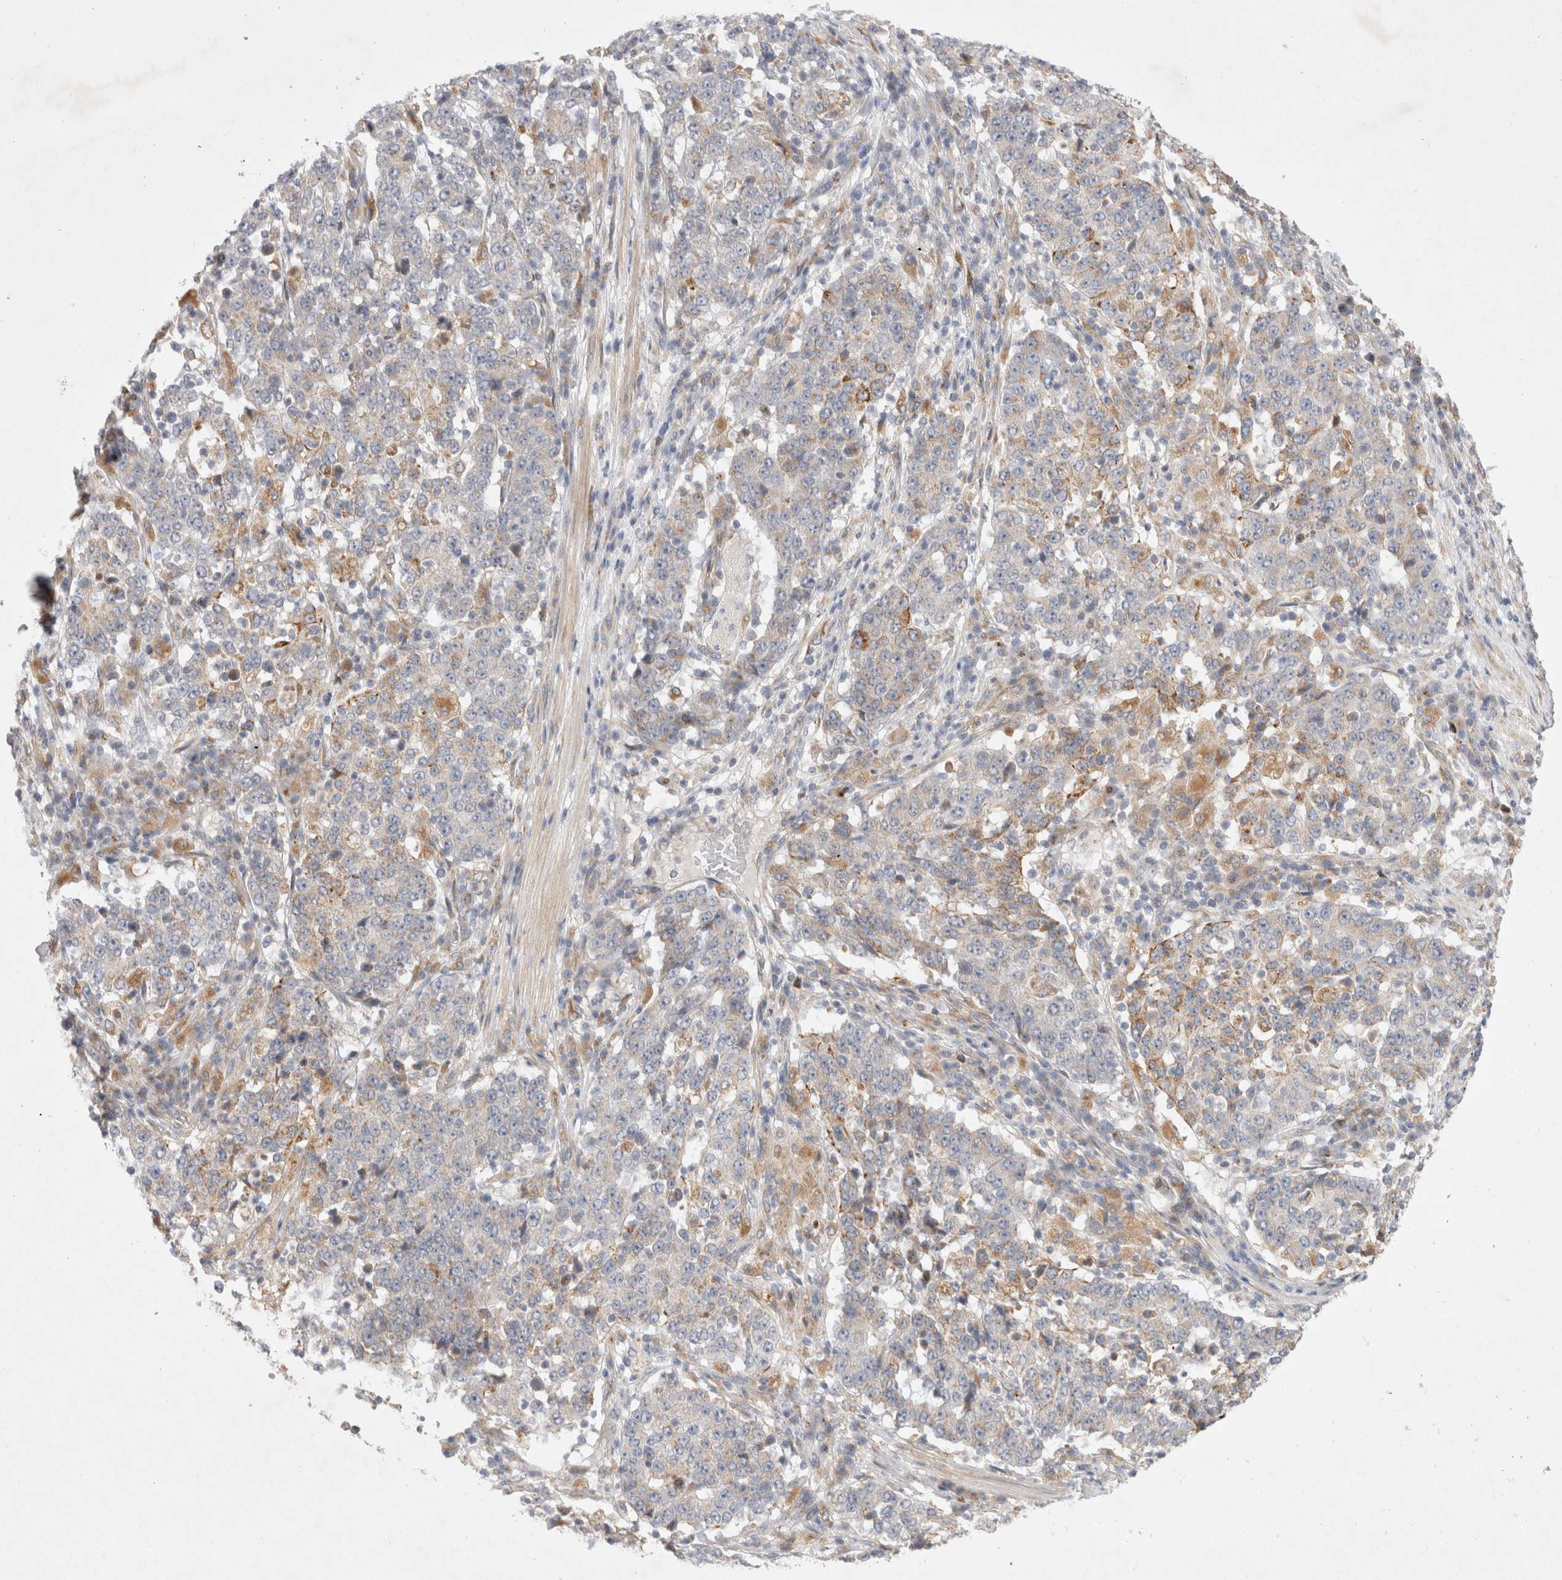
{"staining": {"intensity": "moderate", "quantity": "<25%", "location": "cytoplasmic/membranous"}, "tissue": "stomach cancer", "cell_type": "Tumor cells", "image_type": "cancer", "snomed": [{"axis": "morphology", "description": "Adenocarcinoma, NOS"}, {"axis": "topography", "description": "Stomach"}], "caption": "Immunohistochemistry (IHC) image of neoplastic tissue: stomach adenocarcinoma stained using immunohistochemistry (IHC) exhibits low levels of moderate protein expression localized specifically in the cytoplasmic/membranous of tumor cells, appearing as a cytoplasmic/membranous brown color.", "gene": "NPC1", "patient": {"sex": "male", "age": 59}}